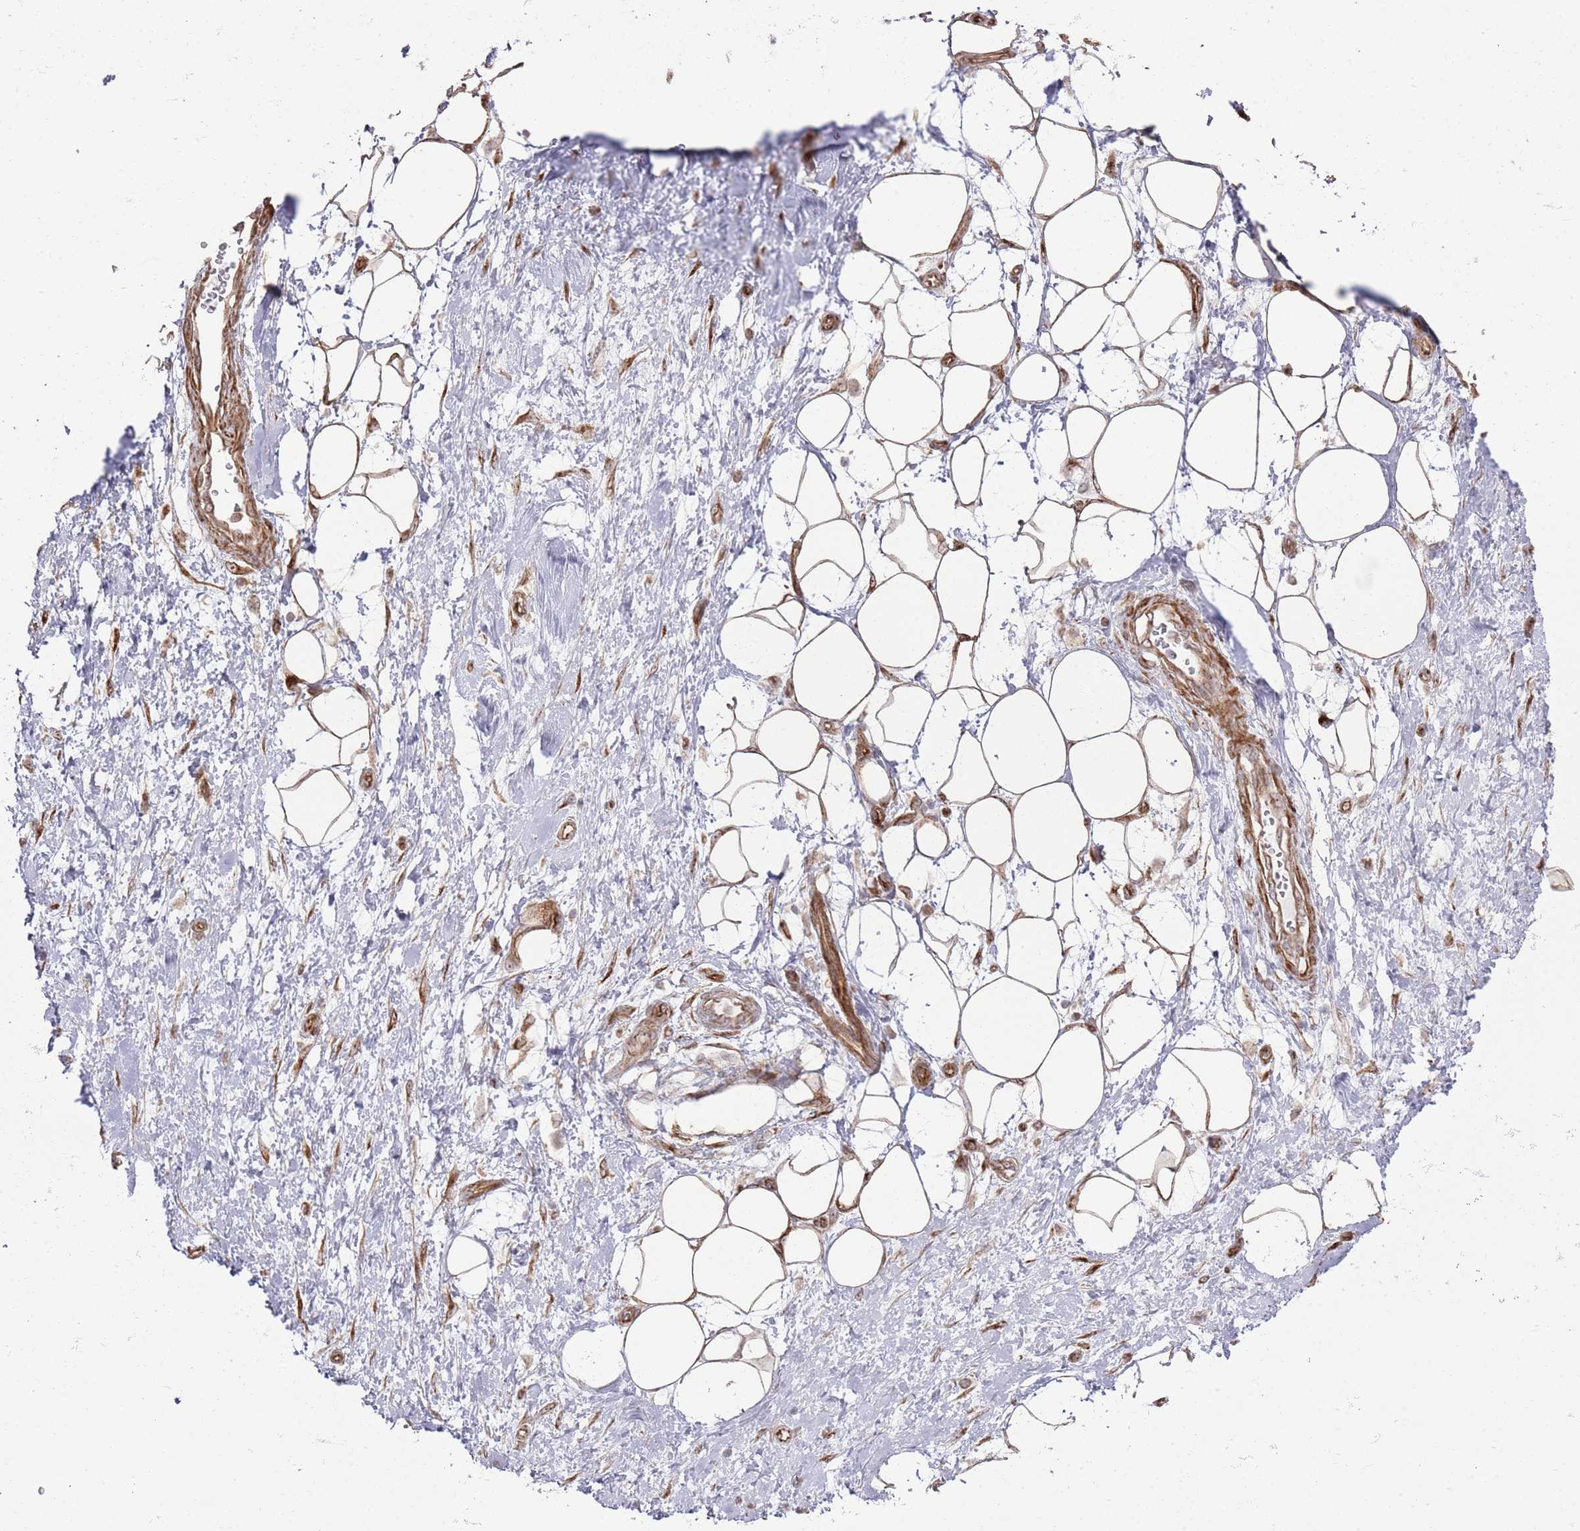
{"staining": {"intensity": "moderate", "quantity": ">75%", "location": "cytoplasmic/membranous"}, "tissue": "adipose tissue", "cell_type": "Adipocytes", "image_type": "normal", "snomed": [{"axis": "morphology", "description": "Normal tissue, NOS"}, {"axis": "morphology", "description": "Adenocarcinoma, NOS"}, {"axis": "topography", "description": "Pancreas"}, {"axis": "topography", "description": "Peripheral nerve tissue"}], "caption": "The photomicrograph reveals staining of unremarkable adipose tissue, revealing moderate cytoplasmic/membranous protein expression (brown color) within adipocytes.", "gene": "PHF21A", "patient": {"sex": "male", "age": 59}}